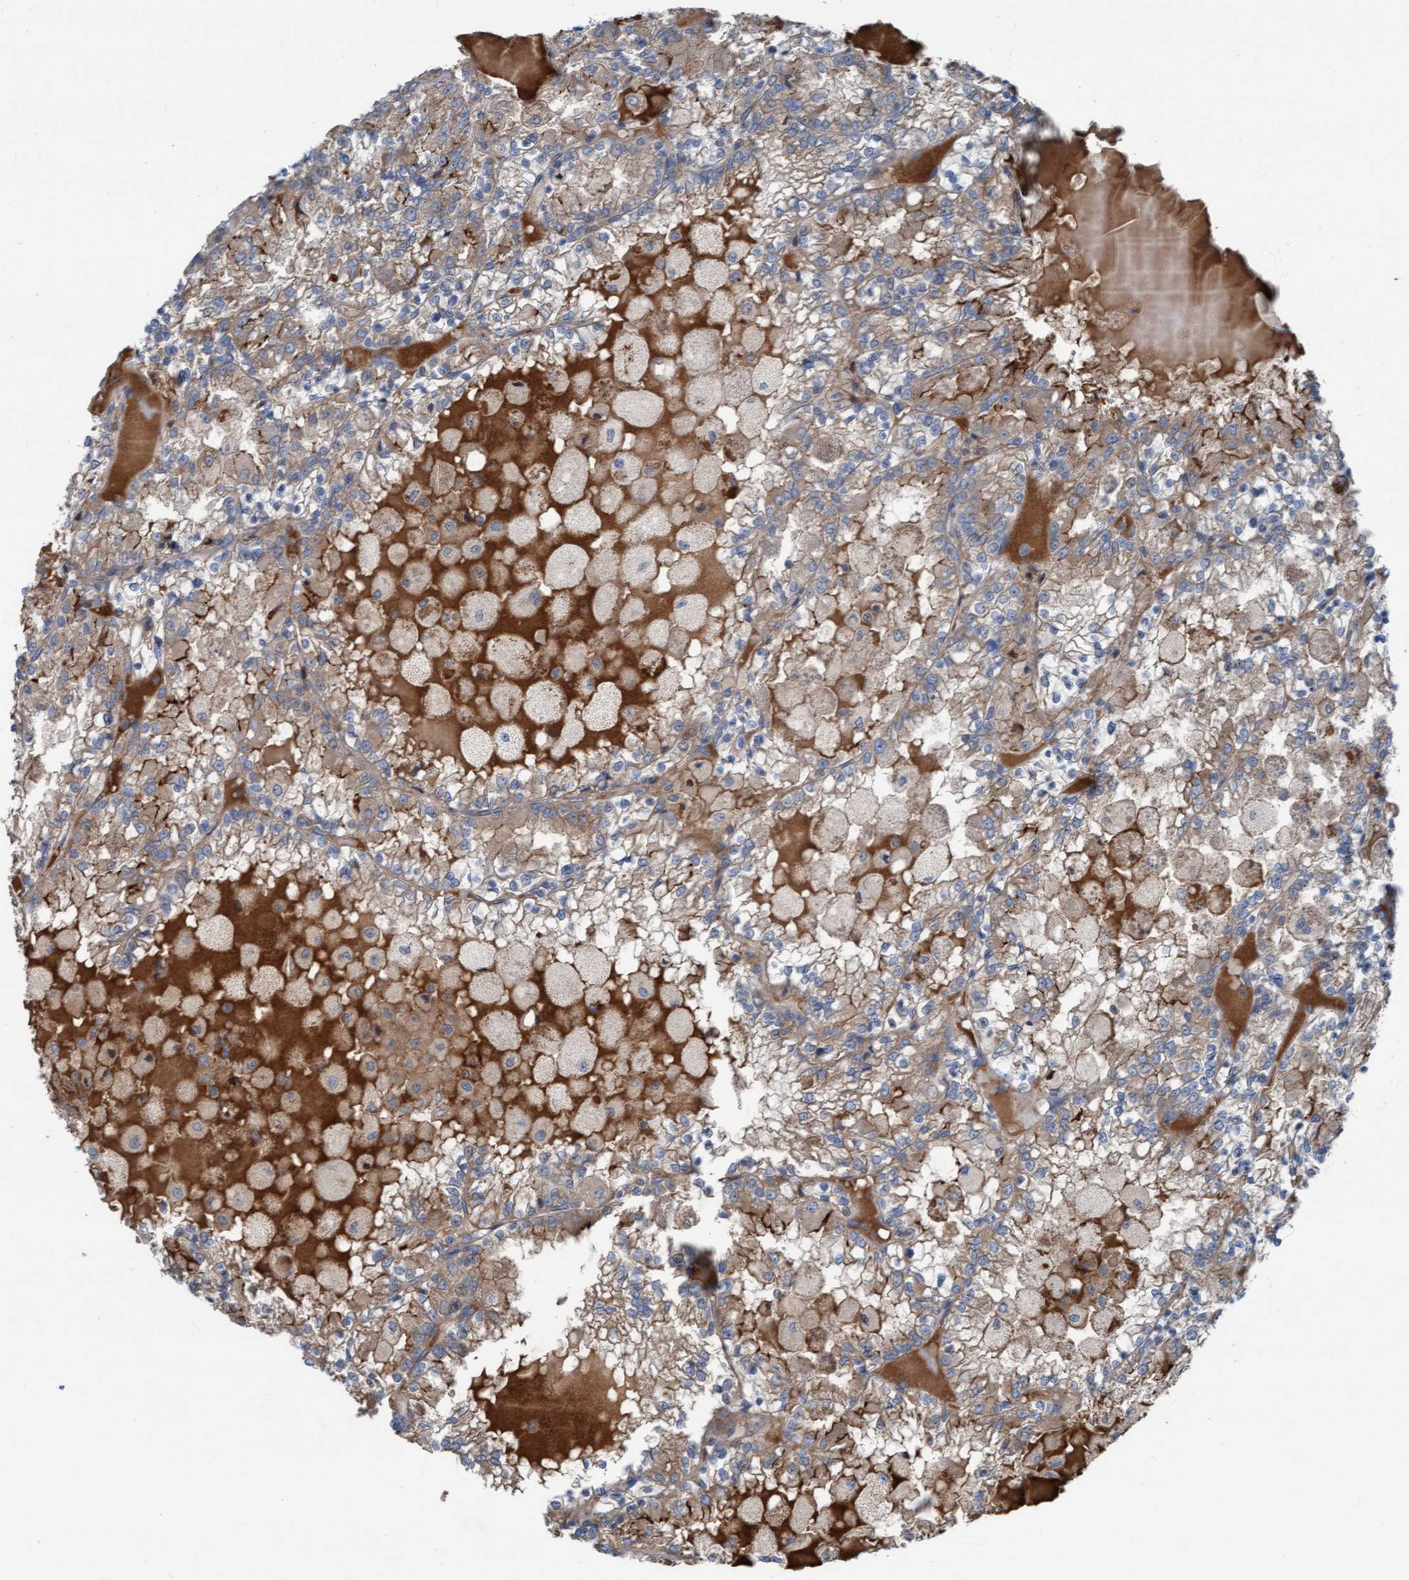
{"staining": {"intensity": "weak", "quantity": ">75%", "location": "cytoplasmic/membranous"}, "tissue": "renal cancer", "cell_type": "Tumor cells", "image_type": "cancer", "snomed": [{"axis": "morphology", "description": "Adenocarcinoma, NOS"}, {"axis": "topography", "description": "Kidney"}], "caption": "Immunohistochemistry (DAB) staining of human adenocarcinoma (renal) displays weak cytoplasmic/membranous protein staining in approximately >75% of tumor cells. Nuclei are stained in blue.", "gene": "KLHL26", "patient": {"sex": "female", "age": 56}}